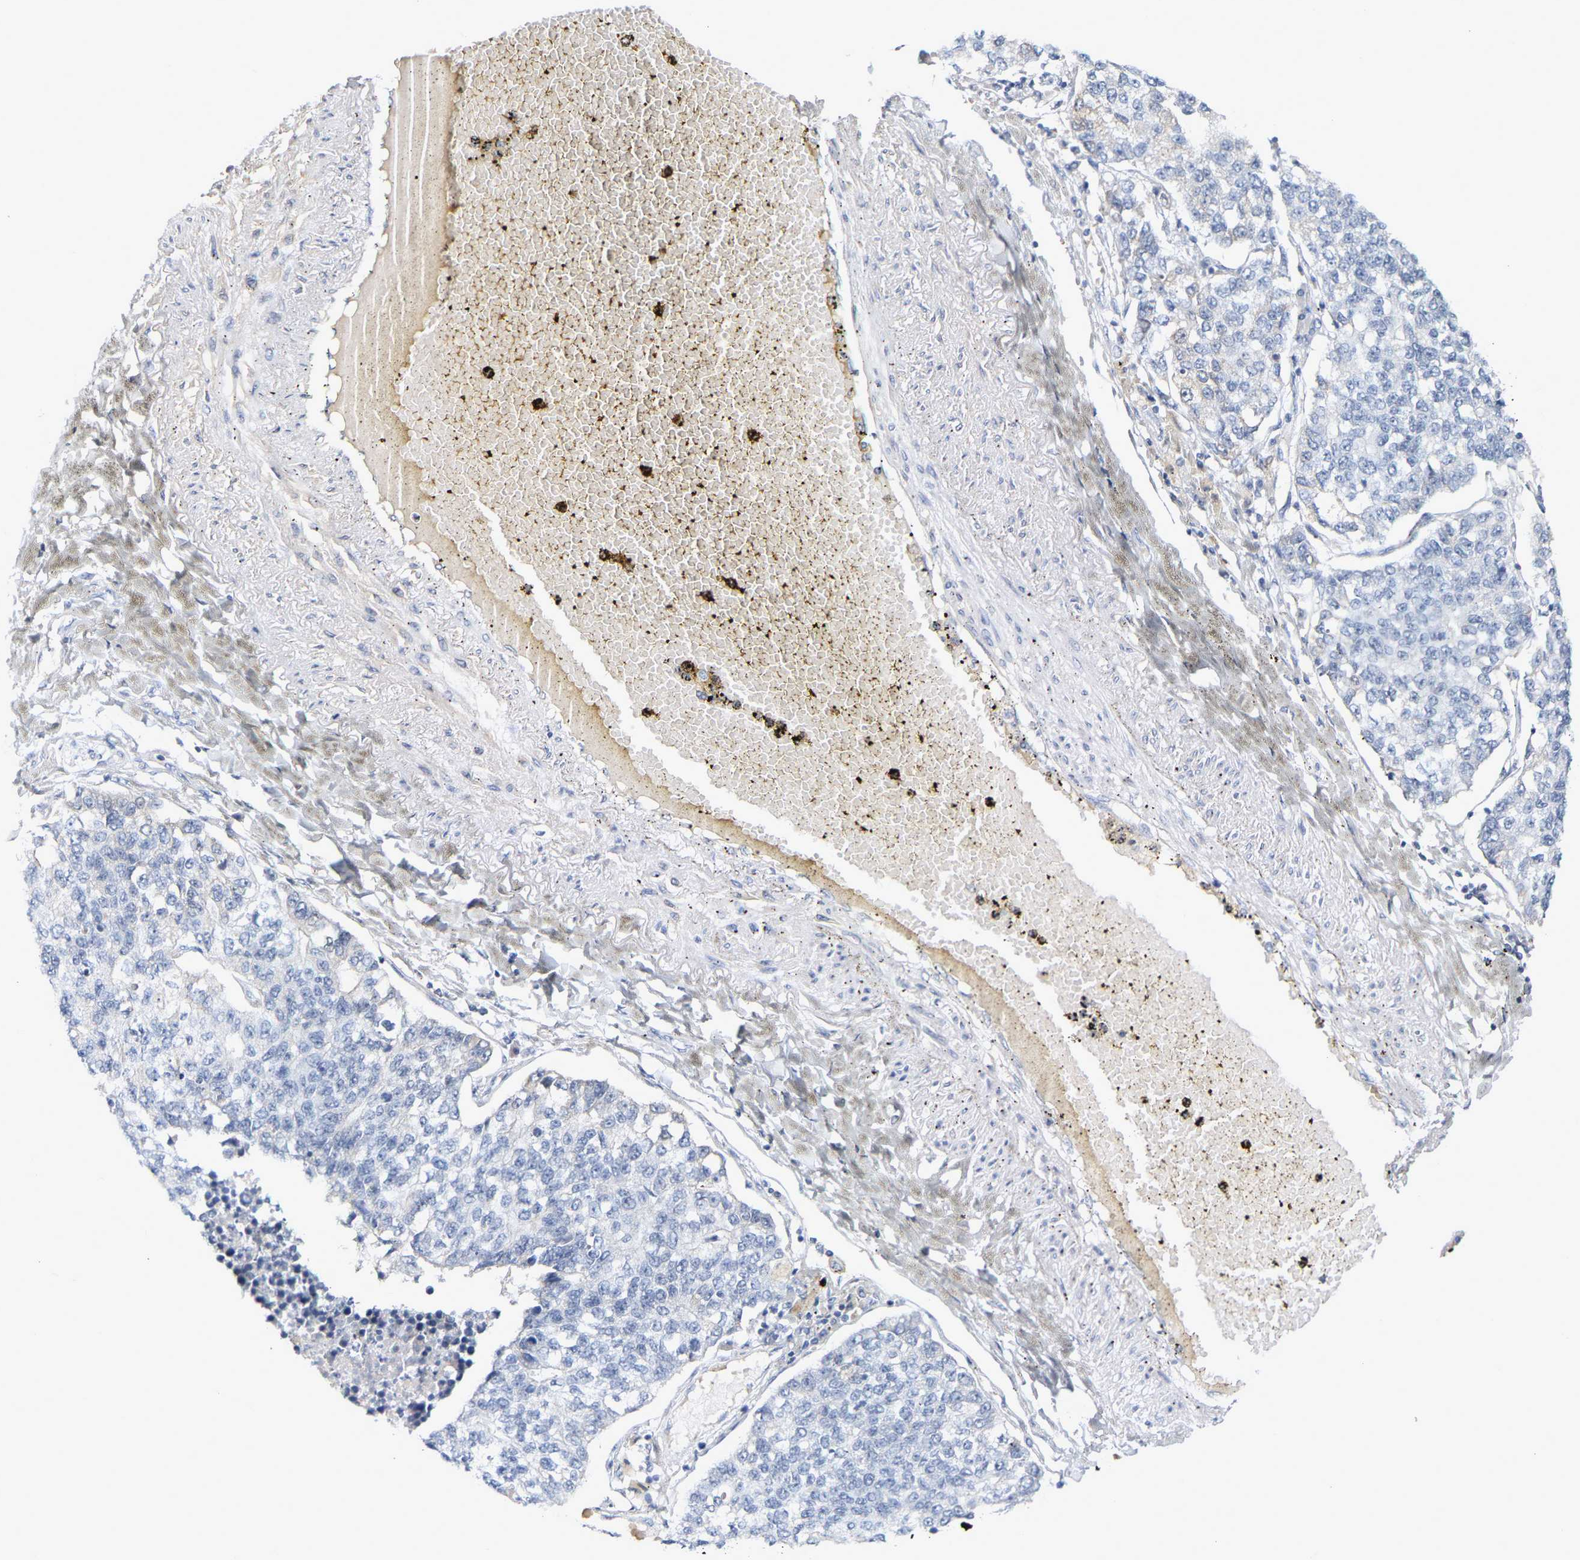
{"staining": {"intensity": "negative", "quantity": "none", "location": "none"}, "tissue": "lung cancer", "cell_type": "Tumor cells", "image_type": "cancer", "snomed": [{"axis": "morphology", "description": "Adenocarcinoma, NOS"}, {"axis": "topography", "description": "Lung"}], "caption": "Tumor cells show no significant protein staining in adenocarcinoma (lung). The staining is performed using DAB (3,3'-diaminobenzidine) brown chromogen with nuclei counter-stained in using hematoxylin.", "gene": "GNAS", "patient": {"sex": "male", "age": 49}}